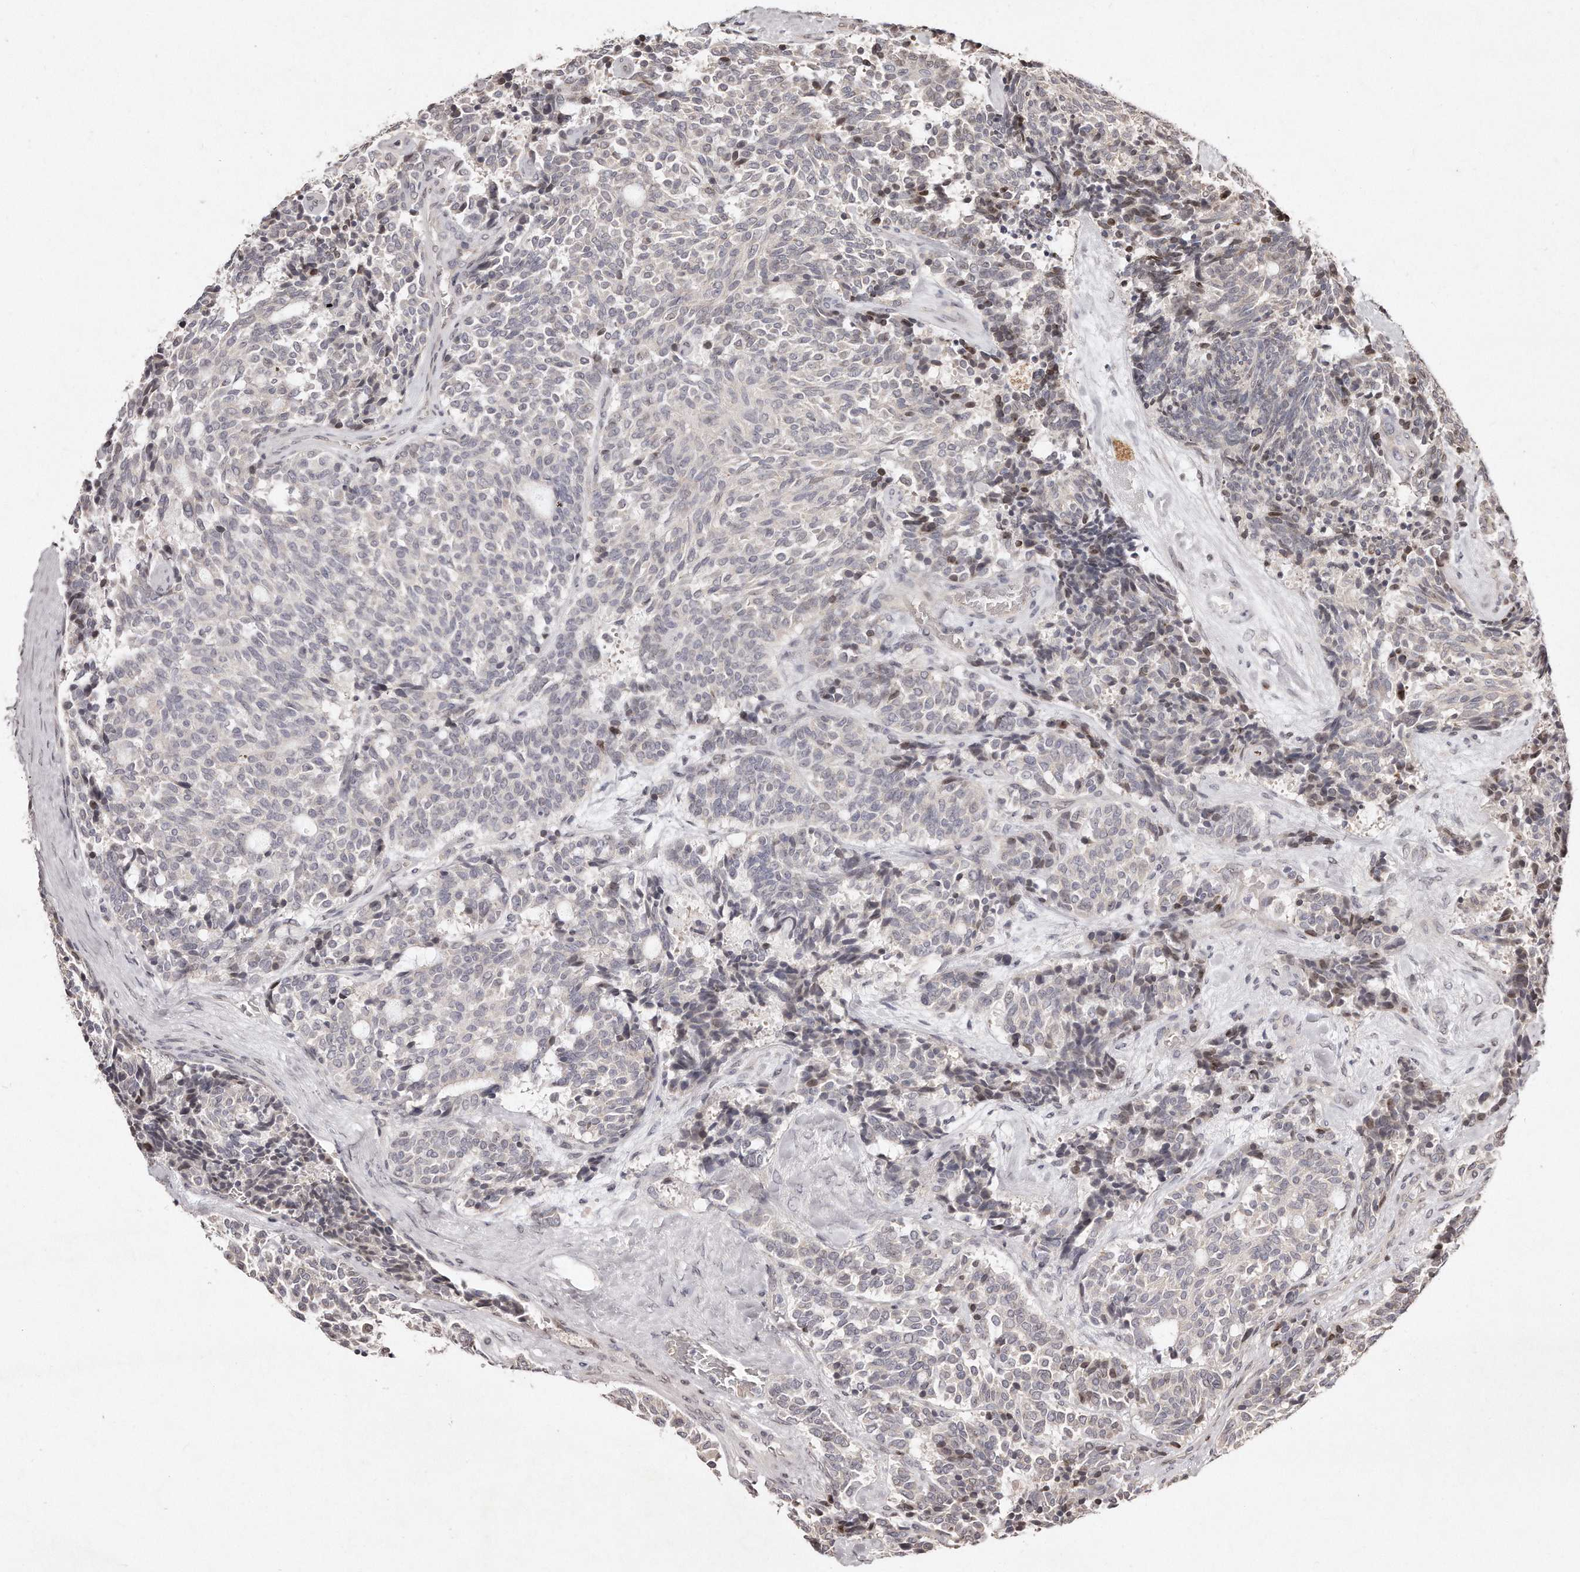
{"staining": {"intensity": "negative", "quantity": "none", "location": "none"}, "tissue": "carcinoid", "cell_type": "Tumor cells", "image_type": "cancer", "snomed": [{"axis": "morphology", "description": "Carcinoid, malignant, NOS"}, {"axis": "topography", "description": "Pancreas"}], "caption": "High magnification brightfield microscopy of malignant carcinoid stained with DAB (3,3'-diaminobenzidine) (brown) and counterstained with hematoxylin (blue): tumor cells show no significant expression. (DAB immunohistochemistry, high magnification).", "gene": "HASPIN", "patient": {"sex": "female", "age": 54}}